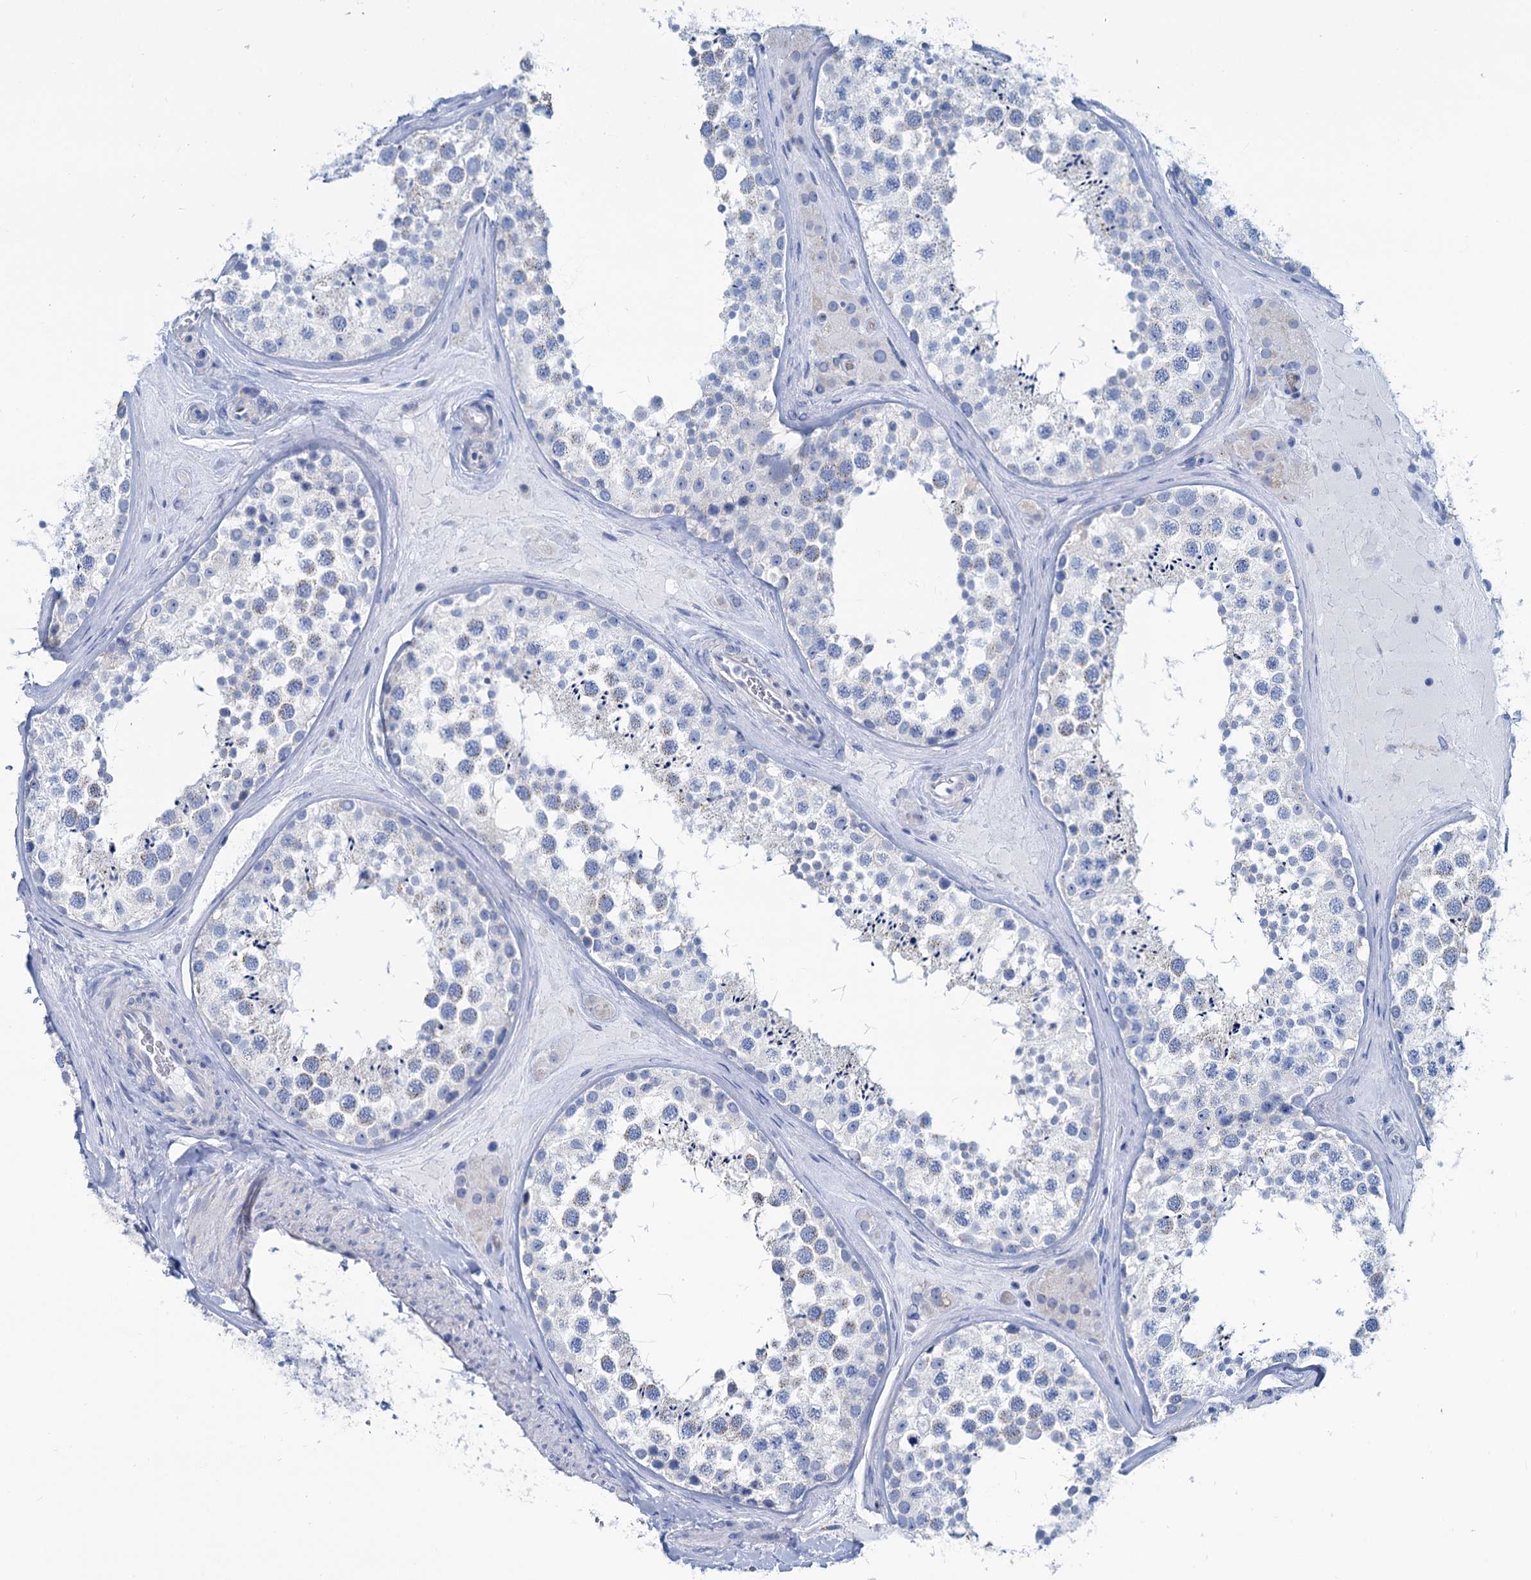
{"staining": {"intensity": "negative", "quantity": "none", "location": "none"}, "tissue": "testis", "cell_type": "Cells in seminiferous ducts", "image_type": "normal", "snomed": [{"axis": "morphology", "description": "Normal tissue, NOS"}, {"axis": "topography", "description": "Testis"}], "caption": "A photomicrograph of human testis is negative for staining in cells in seminiferous ducts. The staining is performed using DAB brown chromogen with nuclei counter-stained in using hematoxylin.", "gene": "SLC1A3", "patient": {"sex": "male", "age": 46}}